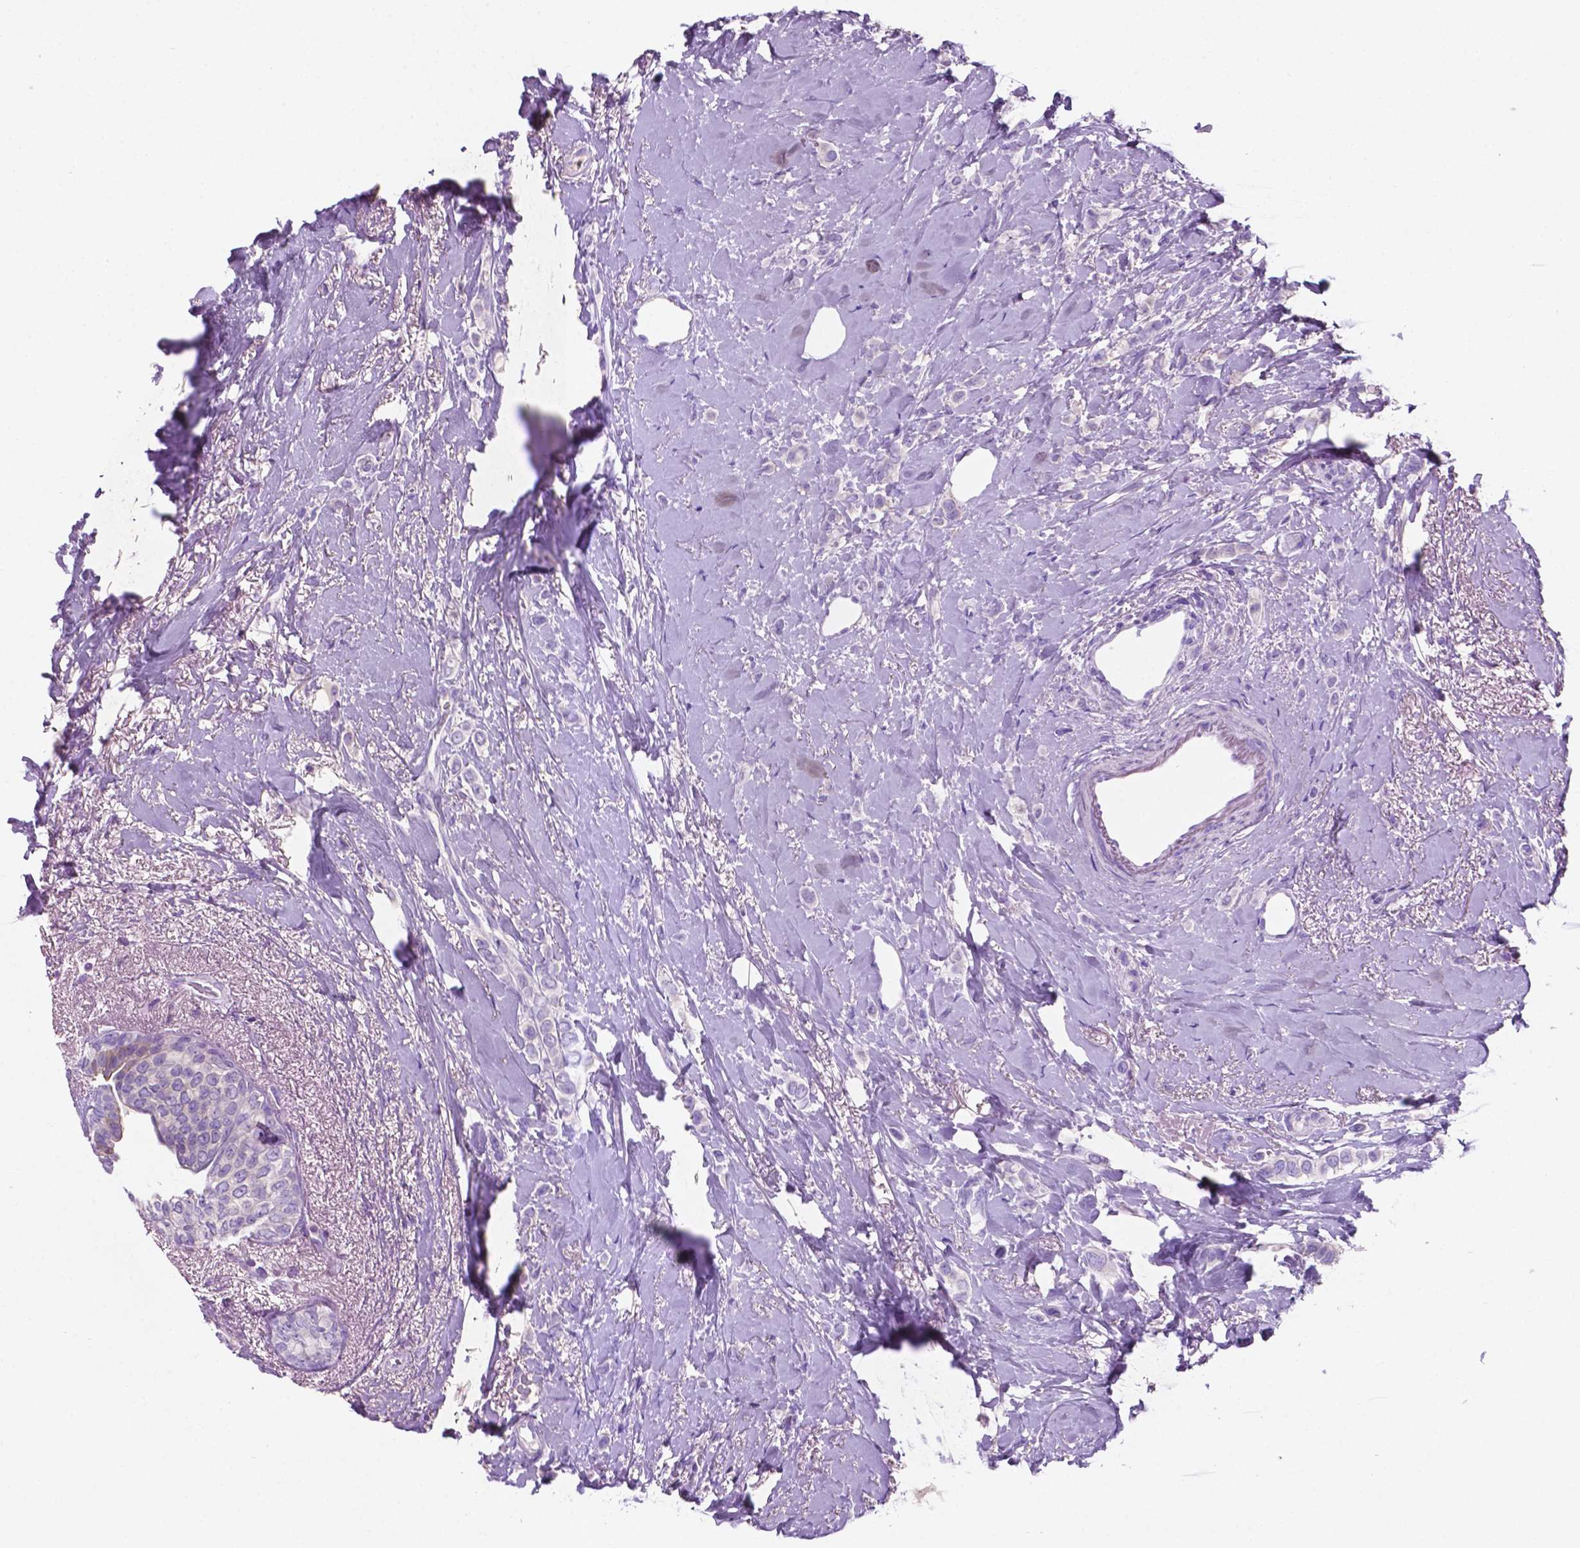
{"staining": {"intensity": "negative", "quantity": "none", "location": "none"}, "tissue": "breast cancer", "cell_type": "Tumor cells", "image_type": "cancer", "snomed": [{"axis": "morphology", "description": "Lobular carcinoma"}, {"axis": "topography", "description": "Breast"}], "caption": "Histopathology image shows no protein expression in tumor cells of lobular carcinoma (breast) tissue.", "gene": "POU4F1", "patient": {"sex": "female", "age": 66}}